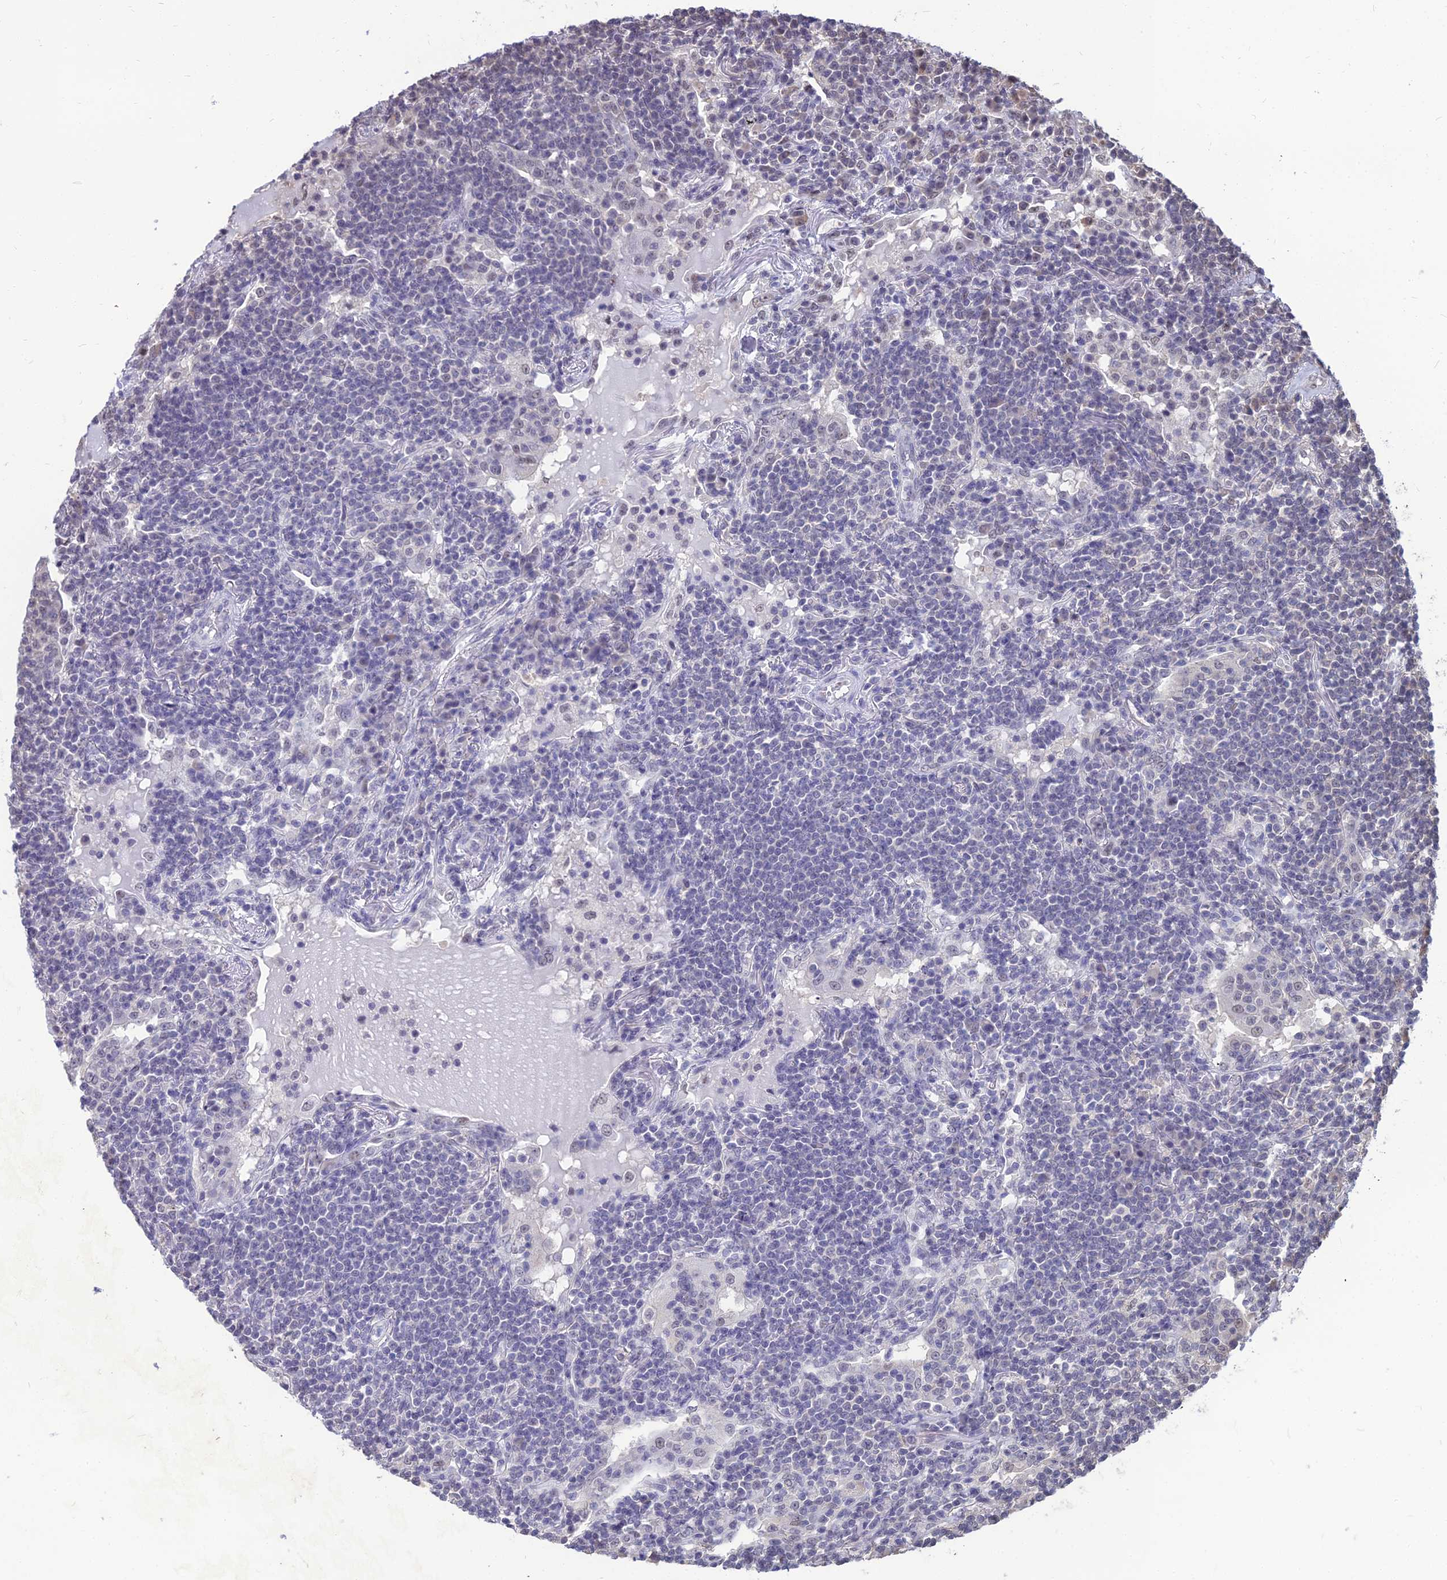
{"staining": {"intensity": "negative", "quantity": "none", "location": "none"}, "tissue": "lymphoma", "cell_type": "Tumor cells", "image_type": "cancer", "snomed": [{"axis": "morphology", "description": "Malignant lymphoma, non-Hodgkin's type, Low grade"}, {"axis": "topography", "description": "Lung"}], "caption": "Human lymphoma stained for a protein using IHC exhibits no positivity in tumor cells.", "gene": "SRSF7", "patient": {"sex": "female", "age": 71}}